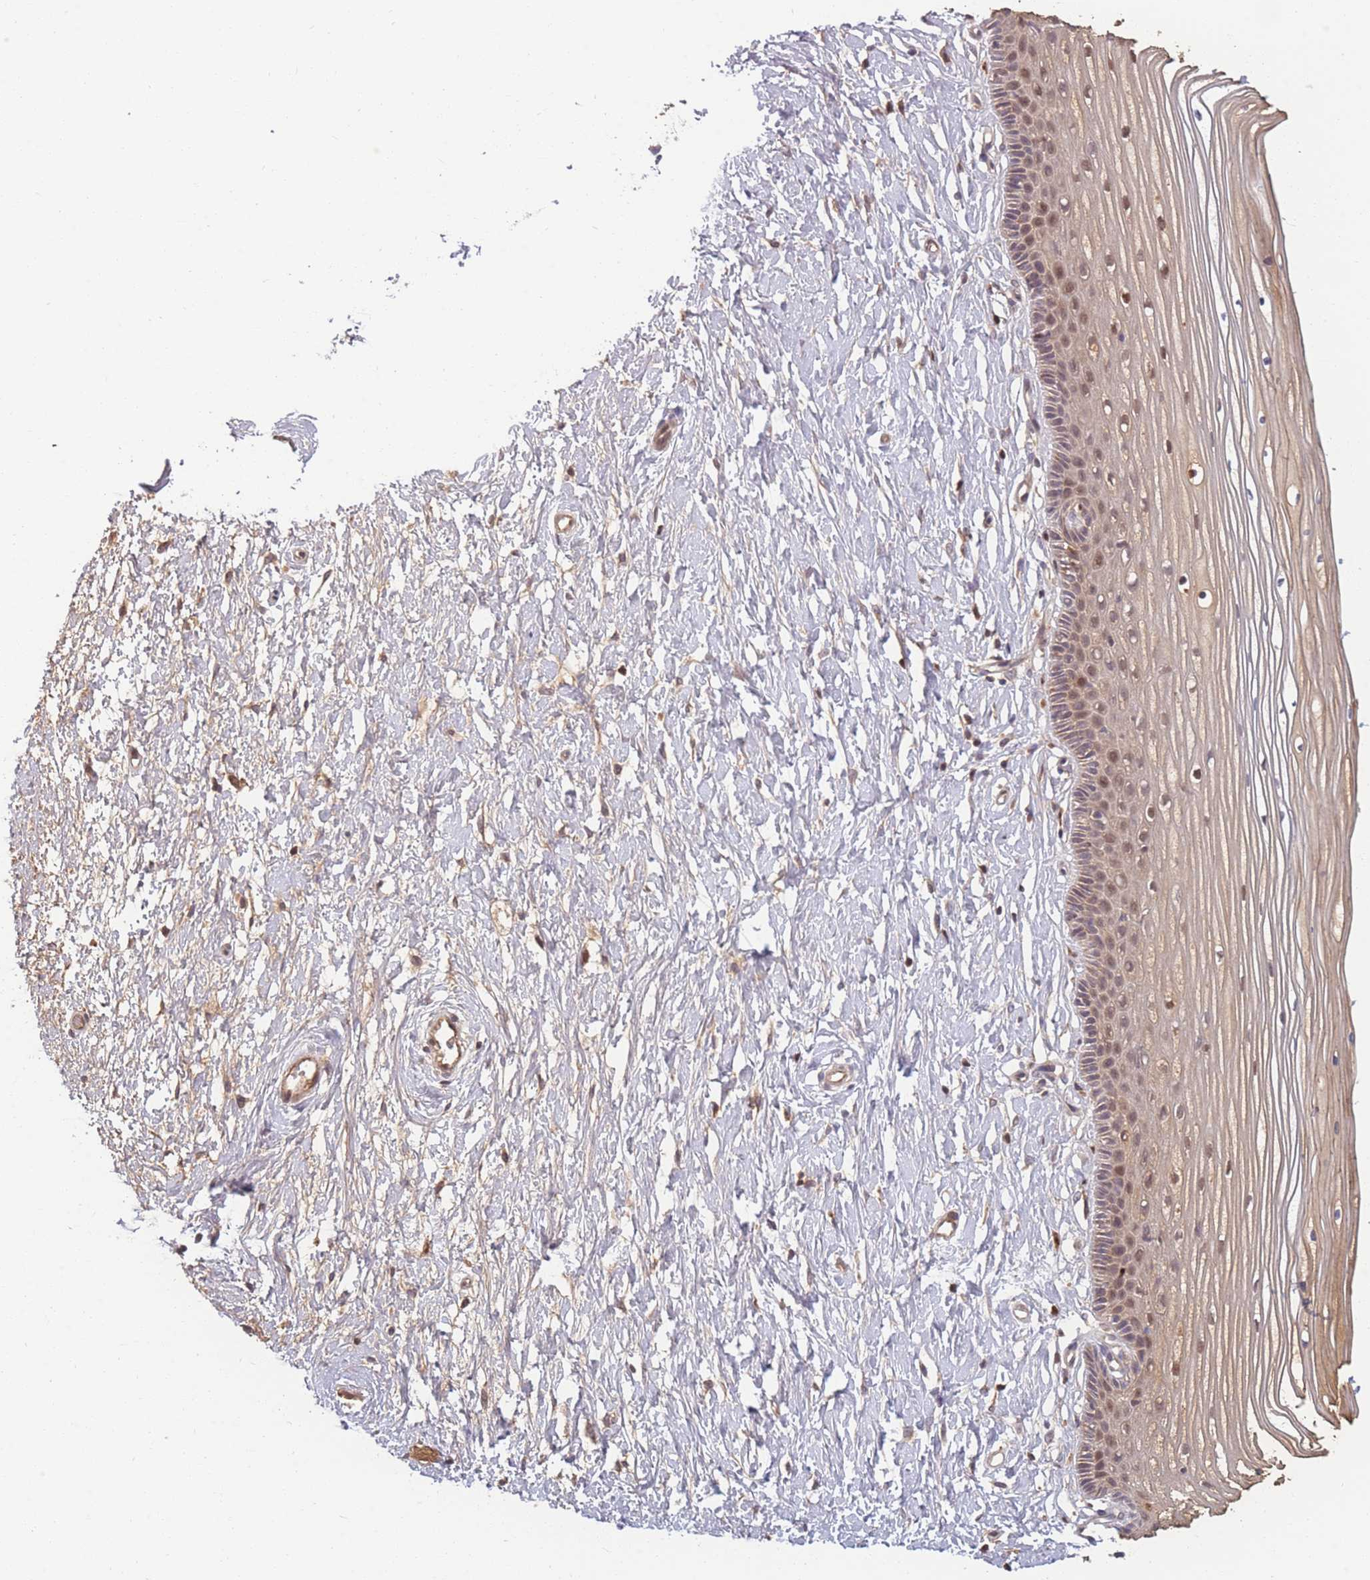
{"staining": {"intensity": "moderate", "quantity": "25%-75%", "location": "cytoplasmic/membranous,nuclear"}, "tissue": "vagina", "cell_type": "Squamous epithelial cells", "image_type": "normal", "snomed": [{"axis": "morphology", "description": "Normal tissue, NOS"}, {"axis": "topography", "description": "Vagina"}, {"axis": "topography", "description": "Cervix"}], "caption": "Protein analysis of benign vagina demonstrates moderate cytoplasmic/membranous,nuclear staining in about 25%-75% of squamous epithelial cells. The protein of interest is shown in brown color, while the nuclei are stained blue.", "gene": "FAM153A", "patient": {"sex": "female", "age": 40}}